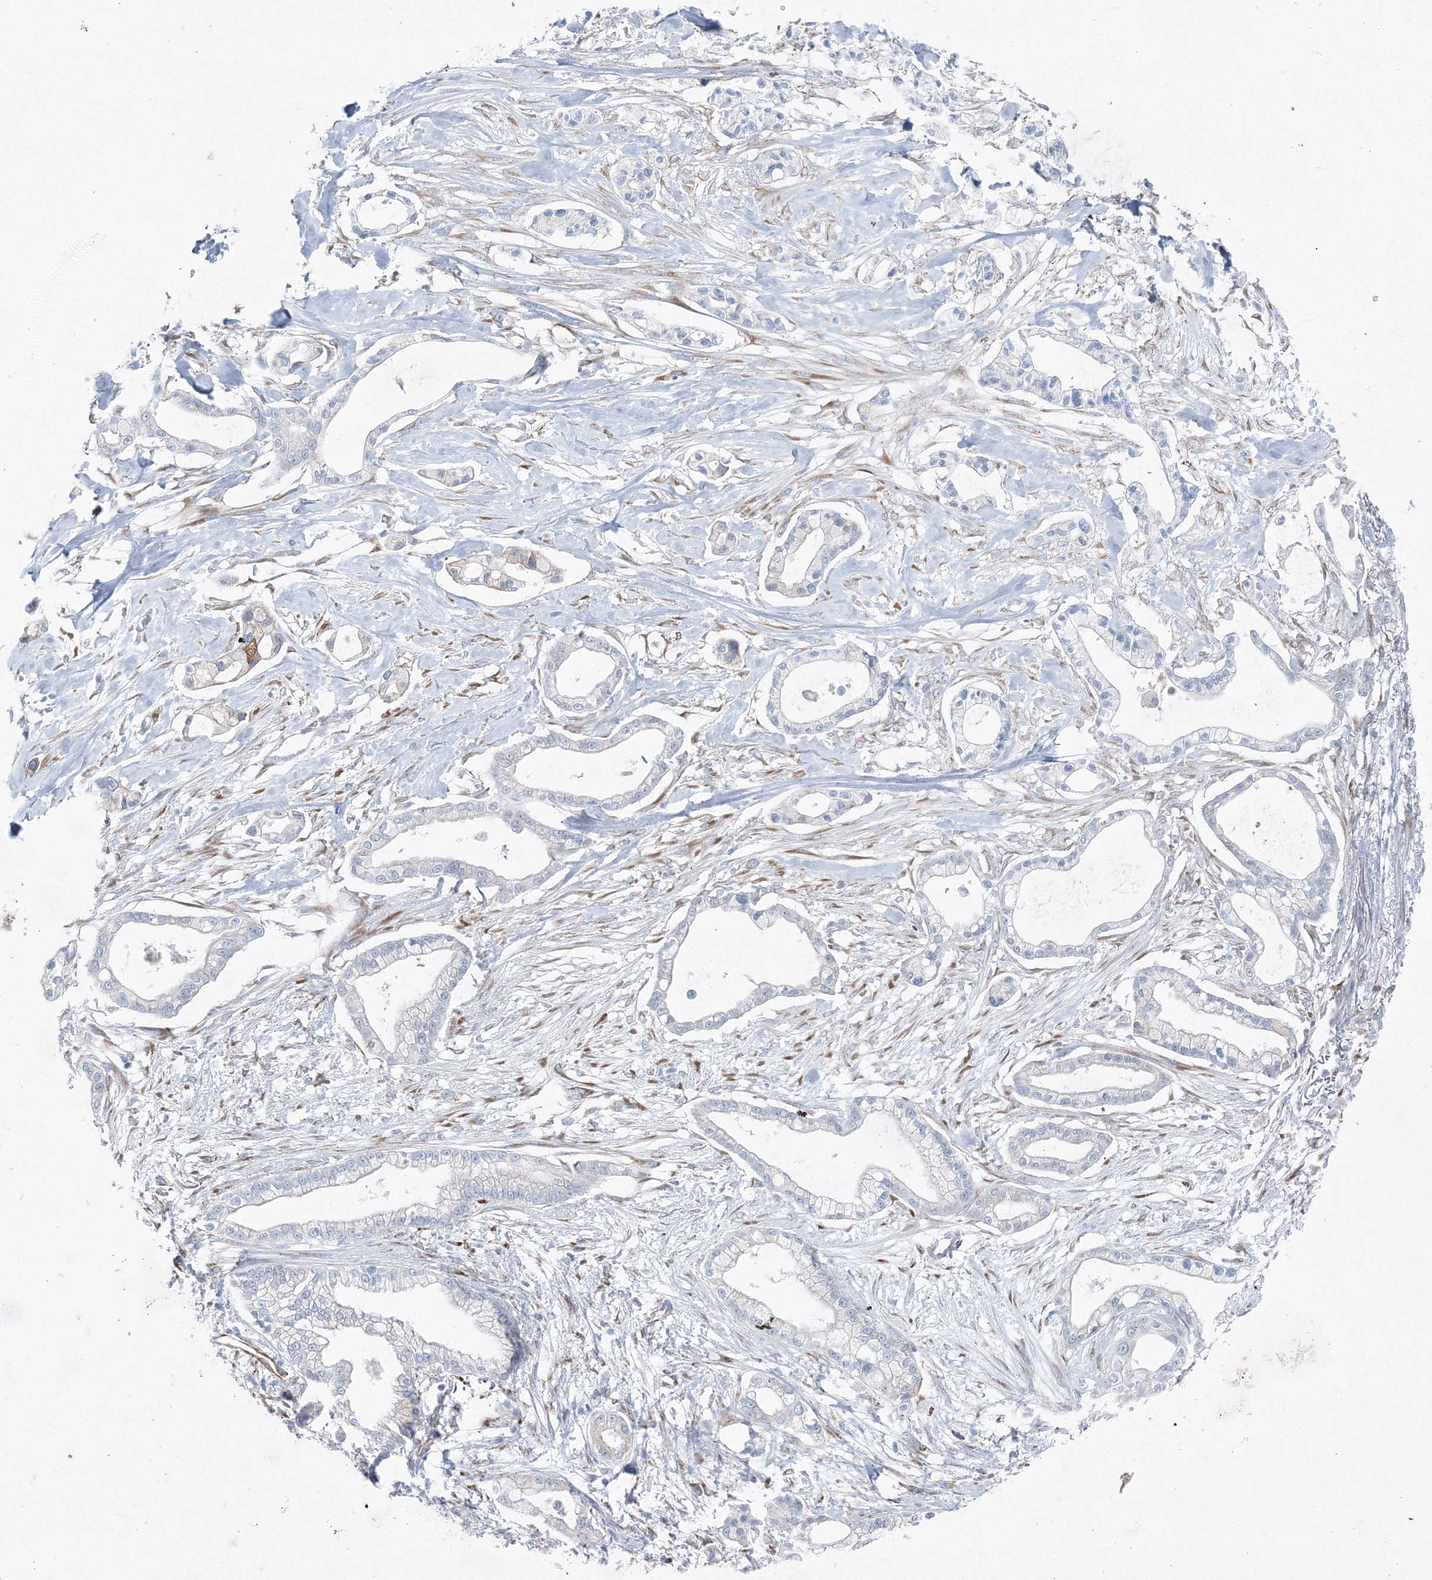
{"staining": {"intensity": "negative", "quantity": "none", "location": "none"}, "tissue": "pancreatic cancer", "cell_type": "Tumor cells", "image_type": "cancer", "snomed": [{"axis": "morphology", "description": "Adenocarcinoma, NOS"}, {"axis": "topography", "description": "Pancreas"}], "caption": "DAB (3,3'-diaminobenzidine) immunohistochemical staining of pancreatic cancer exhibits no significant positivity in tumor cells.", "gene": "RCN1", "patient": {"sex": "male", "age": 68}}